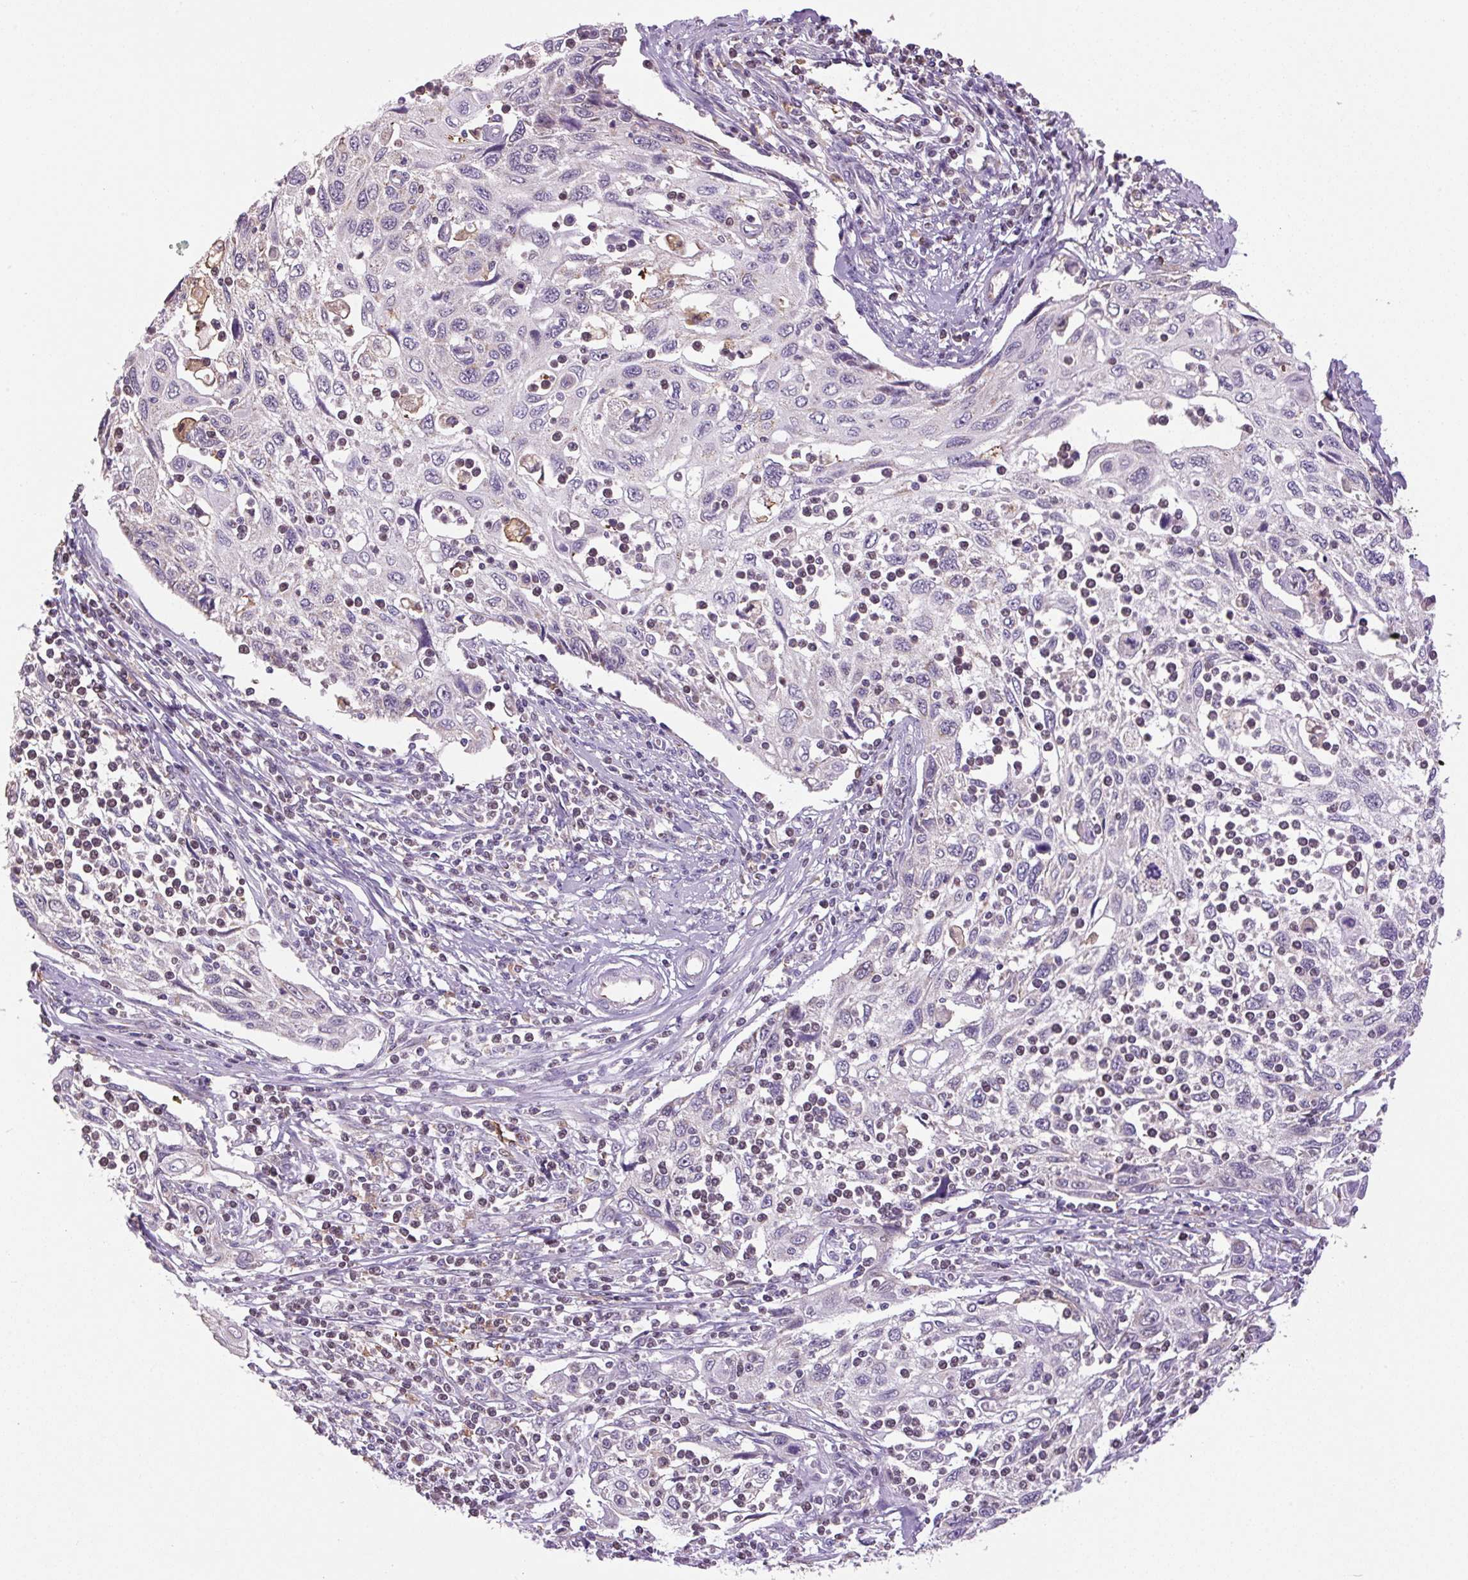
{"staining": {"intensity": "negative", "quantity": "none", "location": "none"}, "tissue": "cervical cancer", "cell_type": "Tumor cells", "image_type": "cancer", "snomed": [{"axis": "morphology", "description": "Squamous cell carcinoma, NOS"}, {"axis": "topography", "description": "Cervix"}], "caption": "There is no significant expression in tumor cells of cervical squamous cell carcinoma.", "gene": "SGF29", "patient": {"sex": "female", "age": 70}}